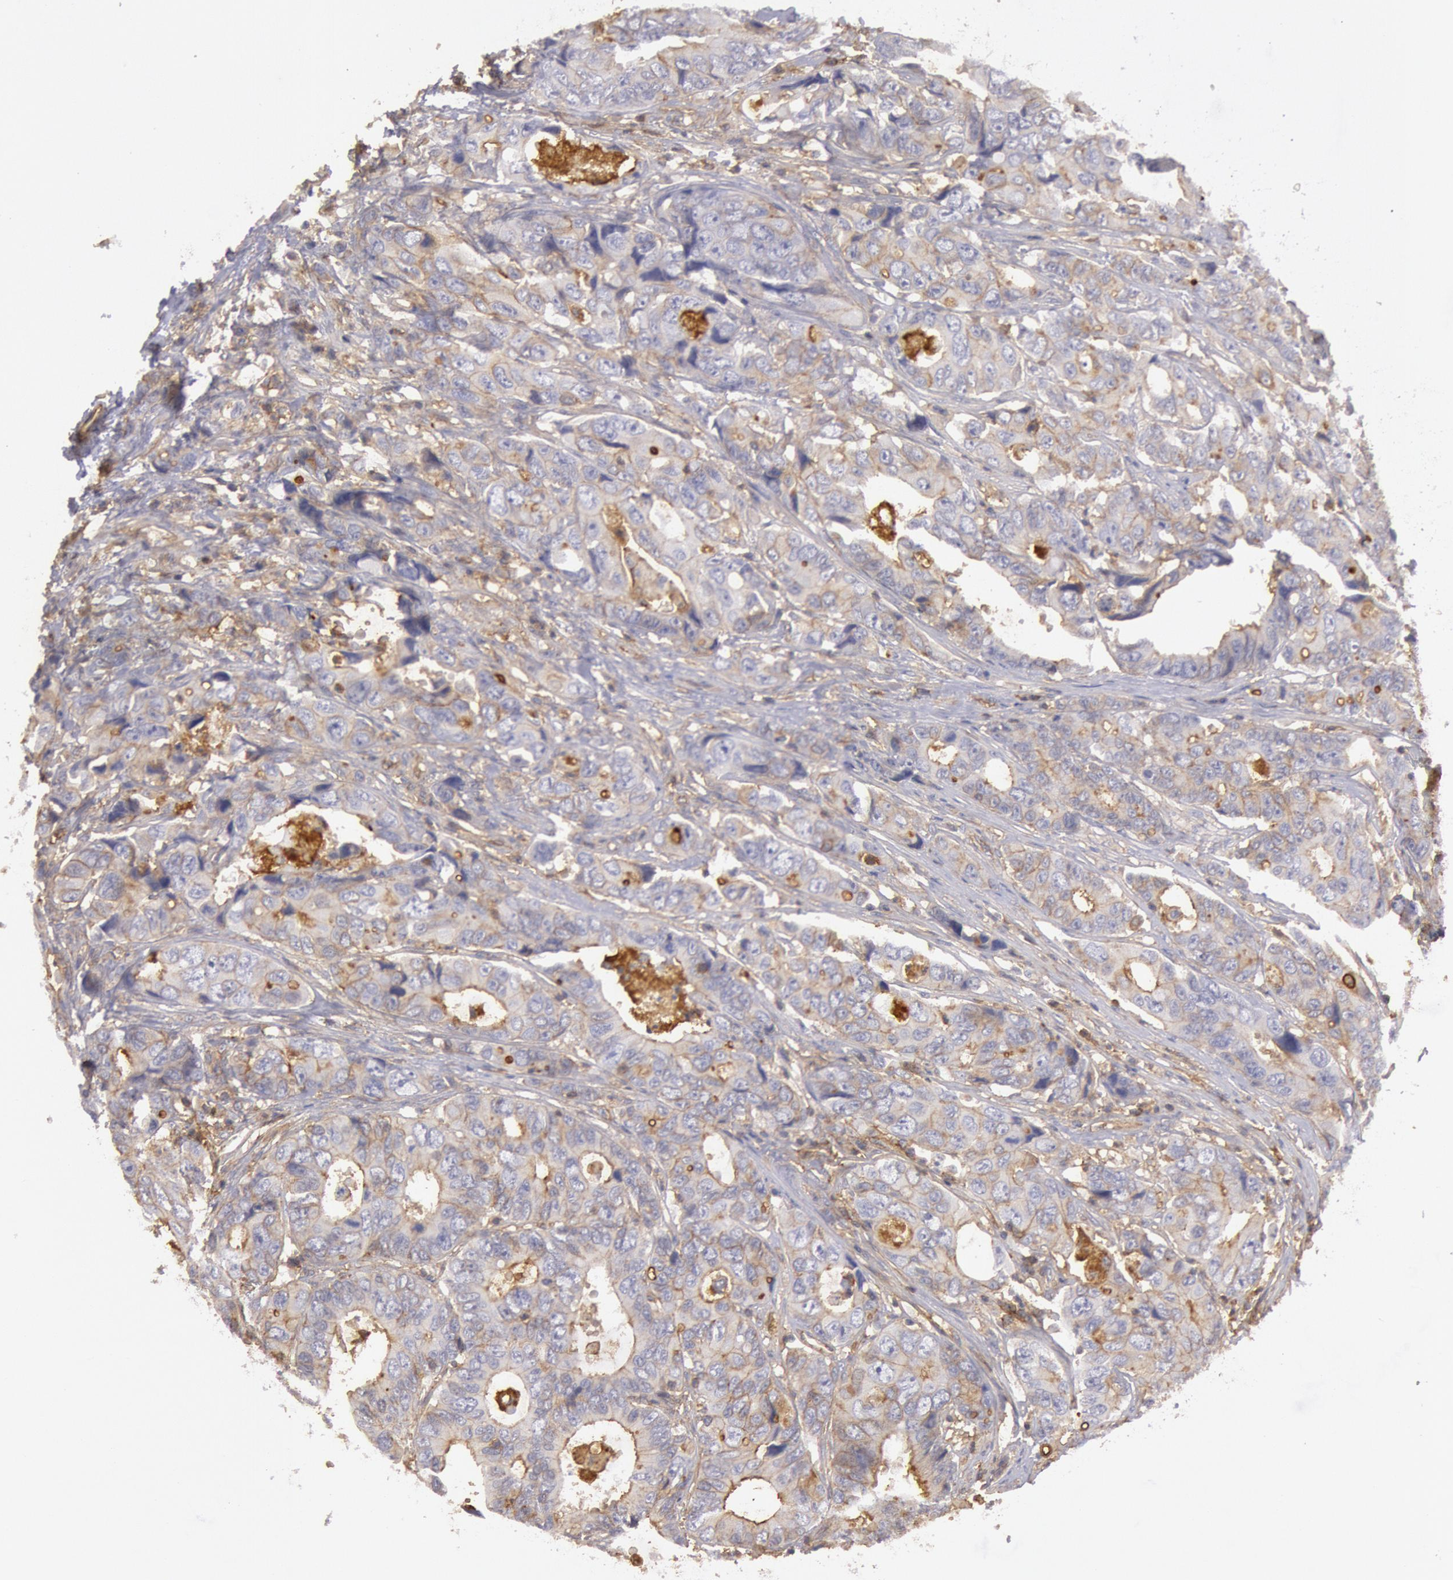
{"staining": {"intensity": "moderate", "quantity": "25%-75%", "location": "cytoplasmic/membranous"}, "tissue": "colorectal cancer", "cell_type": "Tumor cells", "image_type": "cancer", "snomed": [{"axis": "morphology", "description": "Adenocarcinoma, NOS"}, {"axis": "topography", "description": "Rectum"}], "caption": "The histopathology image displays immunohistochemical staining of colorectal cancer. There is moderate cytoplasmic/membranous positivity is appreciated in approximately 25%-75% of tumor cells.", "gene": "SNAP23", "patient": {"sex": "female", "age": 67}}